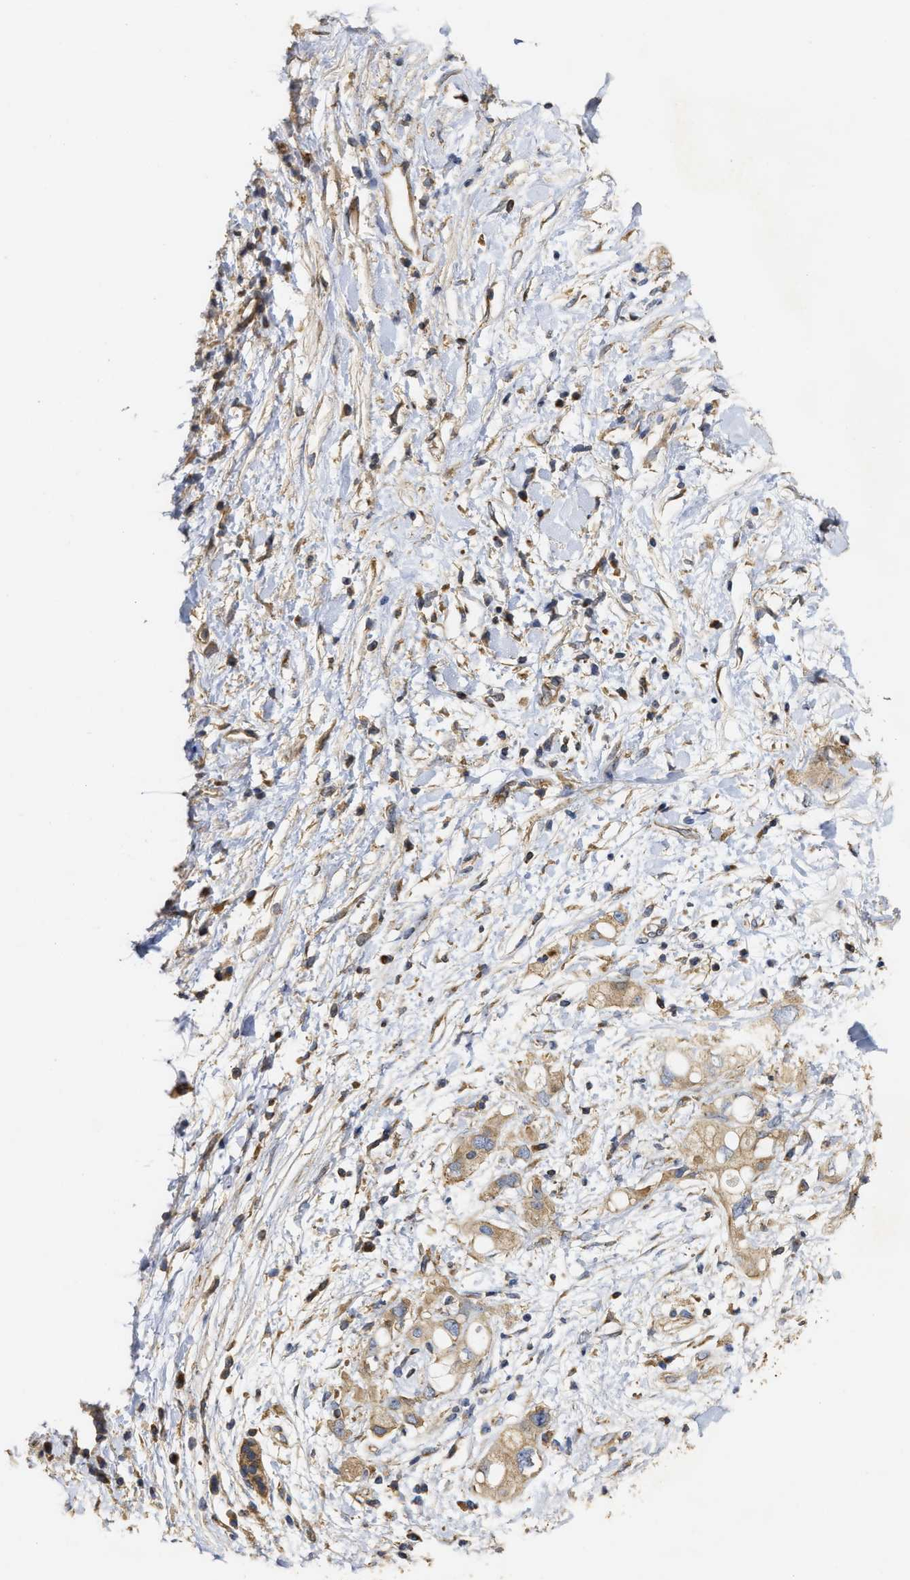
{"staining": {"intensity": "moderate", "quantity": ">75%", "location": "cytoplasmic/membranous"}, "tissue": "pancreatic cancer", "cell_type": "Tumor cells", "image_type": "cancer", "snomed": [{"axis": "morphology", "description": "Adenocarcinoma, NOS"}, {"axis": "topography", "description": "Pancreas"}], "caption": "Immunohistochemistry (DAB) staining of pancreatic cancer demonstrates moderate cytoplasmic/membranous protein staining in about >75% of tumor cells.", "gene": "NAV1", "patient": {"sex": "female", "age": 56}}